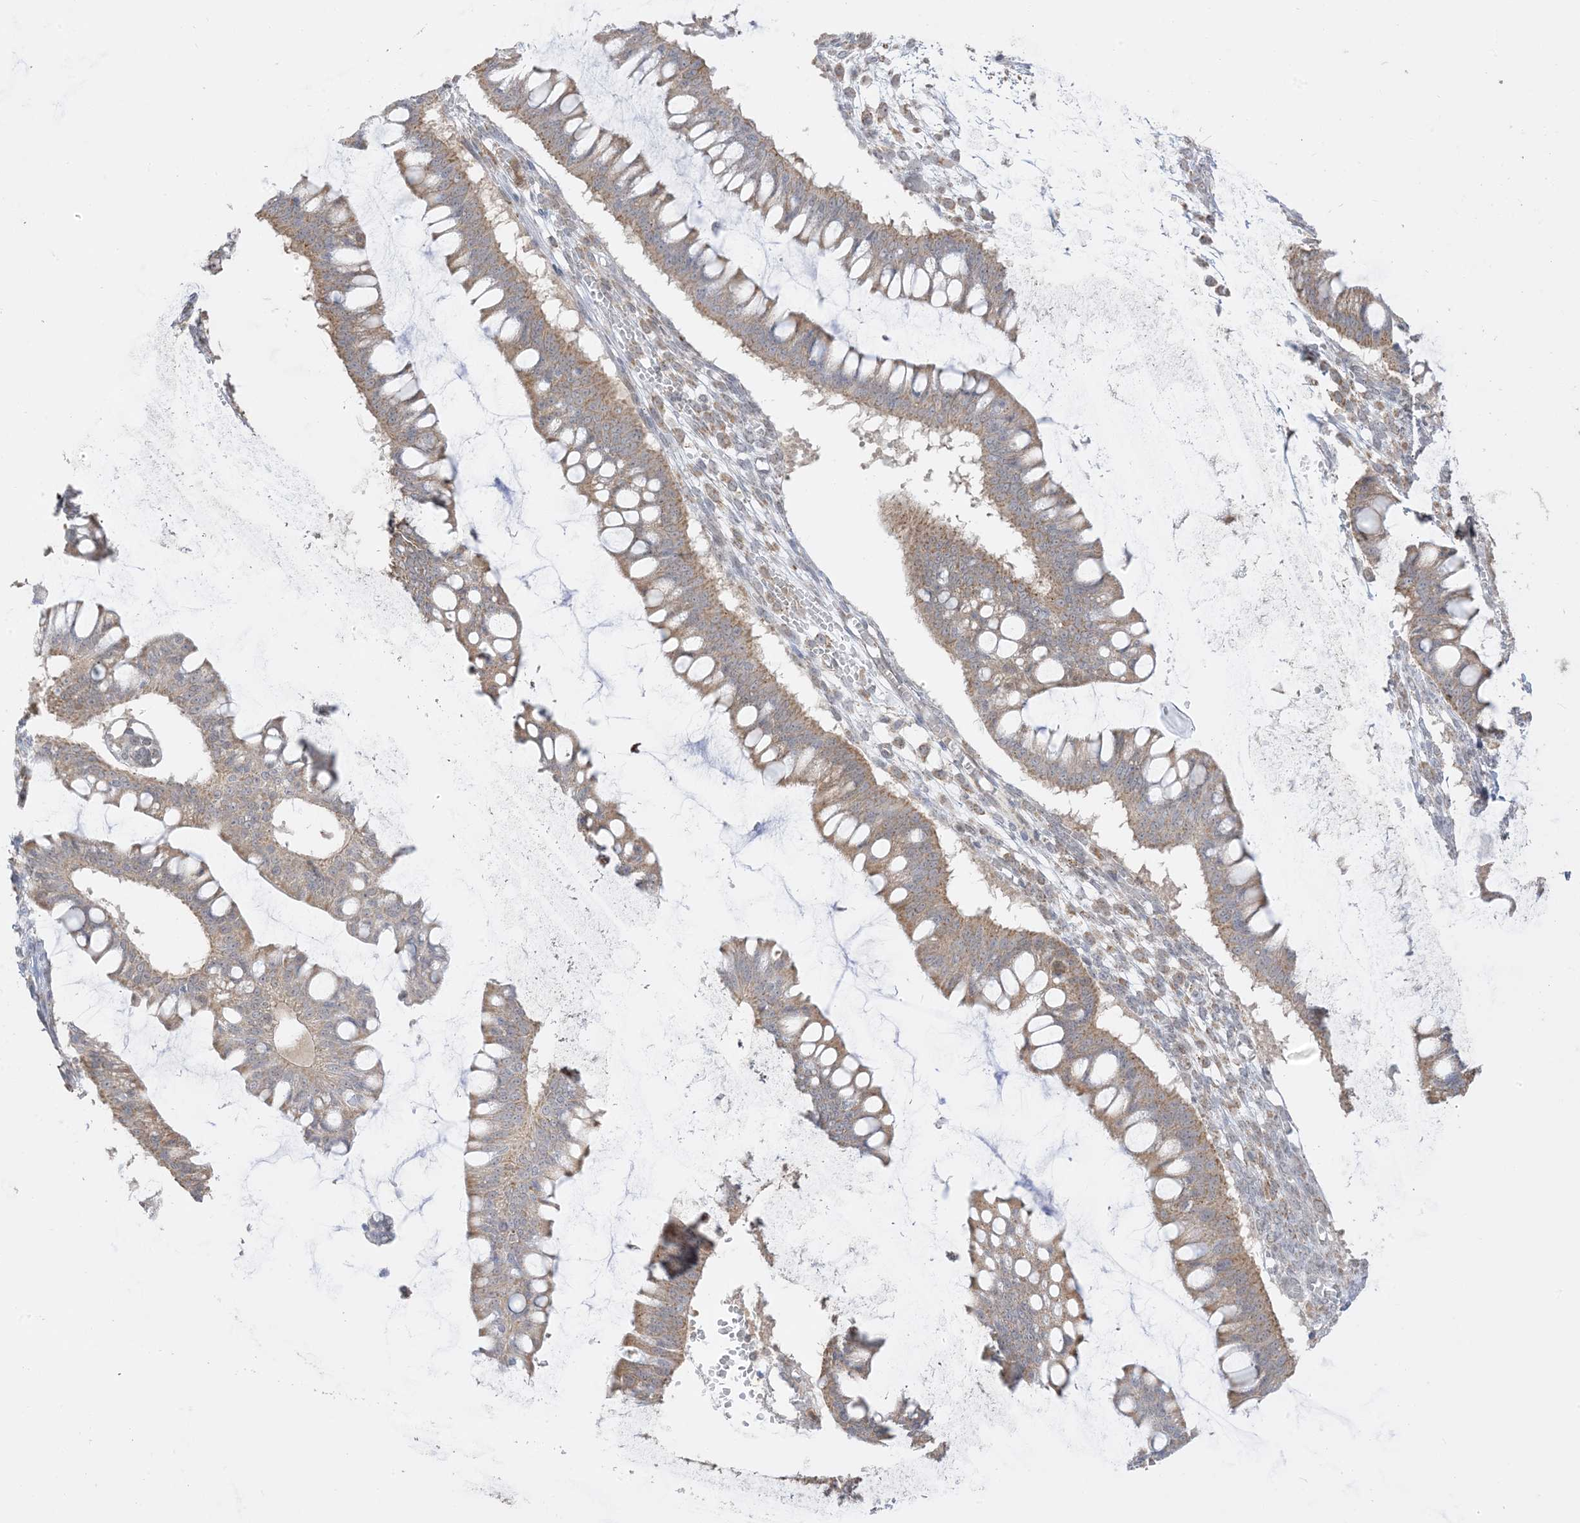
{"staining": {"intensity": "moderate", "quantity": ">75%", "location": "cytoplasmic/membranous"}, "tissue": "ovarian cancer", "cell_type": "Tumor cells", "image_type": "cancer", "snomed": [{"axis": "morphology", "description": "Cystadenocarcinoma, mucinous, NOS"}, {"axis": "topography", "description": "Ovary"}], "caption": "Protein staining reveals moderate cytoplasmic/membranous expression in about >75% of tumor cells in ovarian mucinous cystadenocarcinoma.", "gene": "KANSL3", "patient": {"sex": "female", "age": 73}}